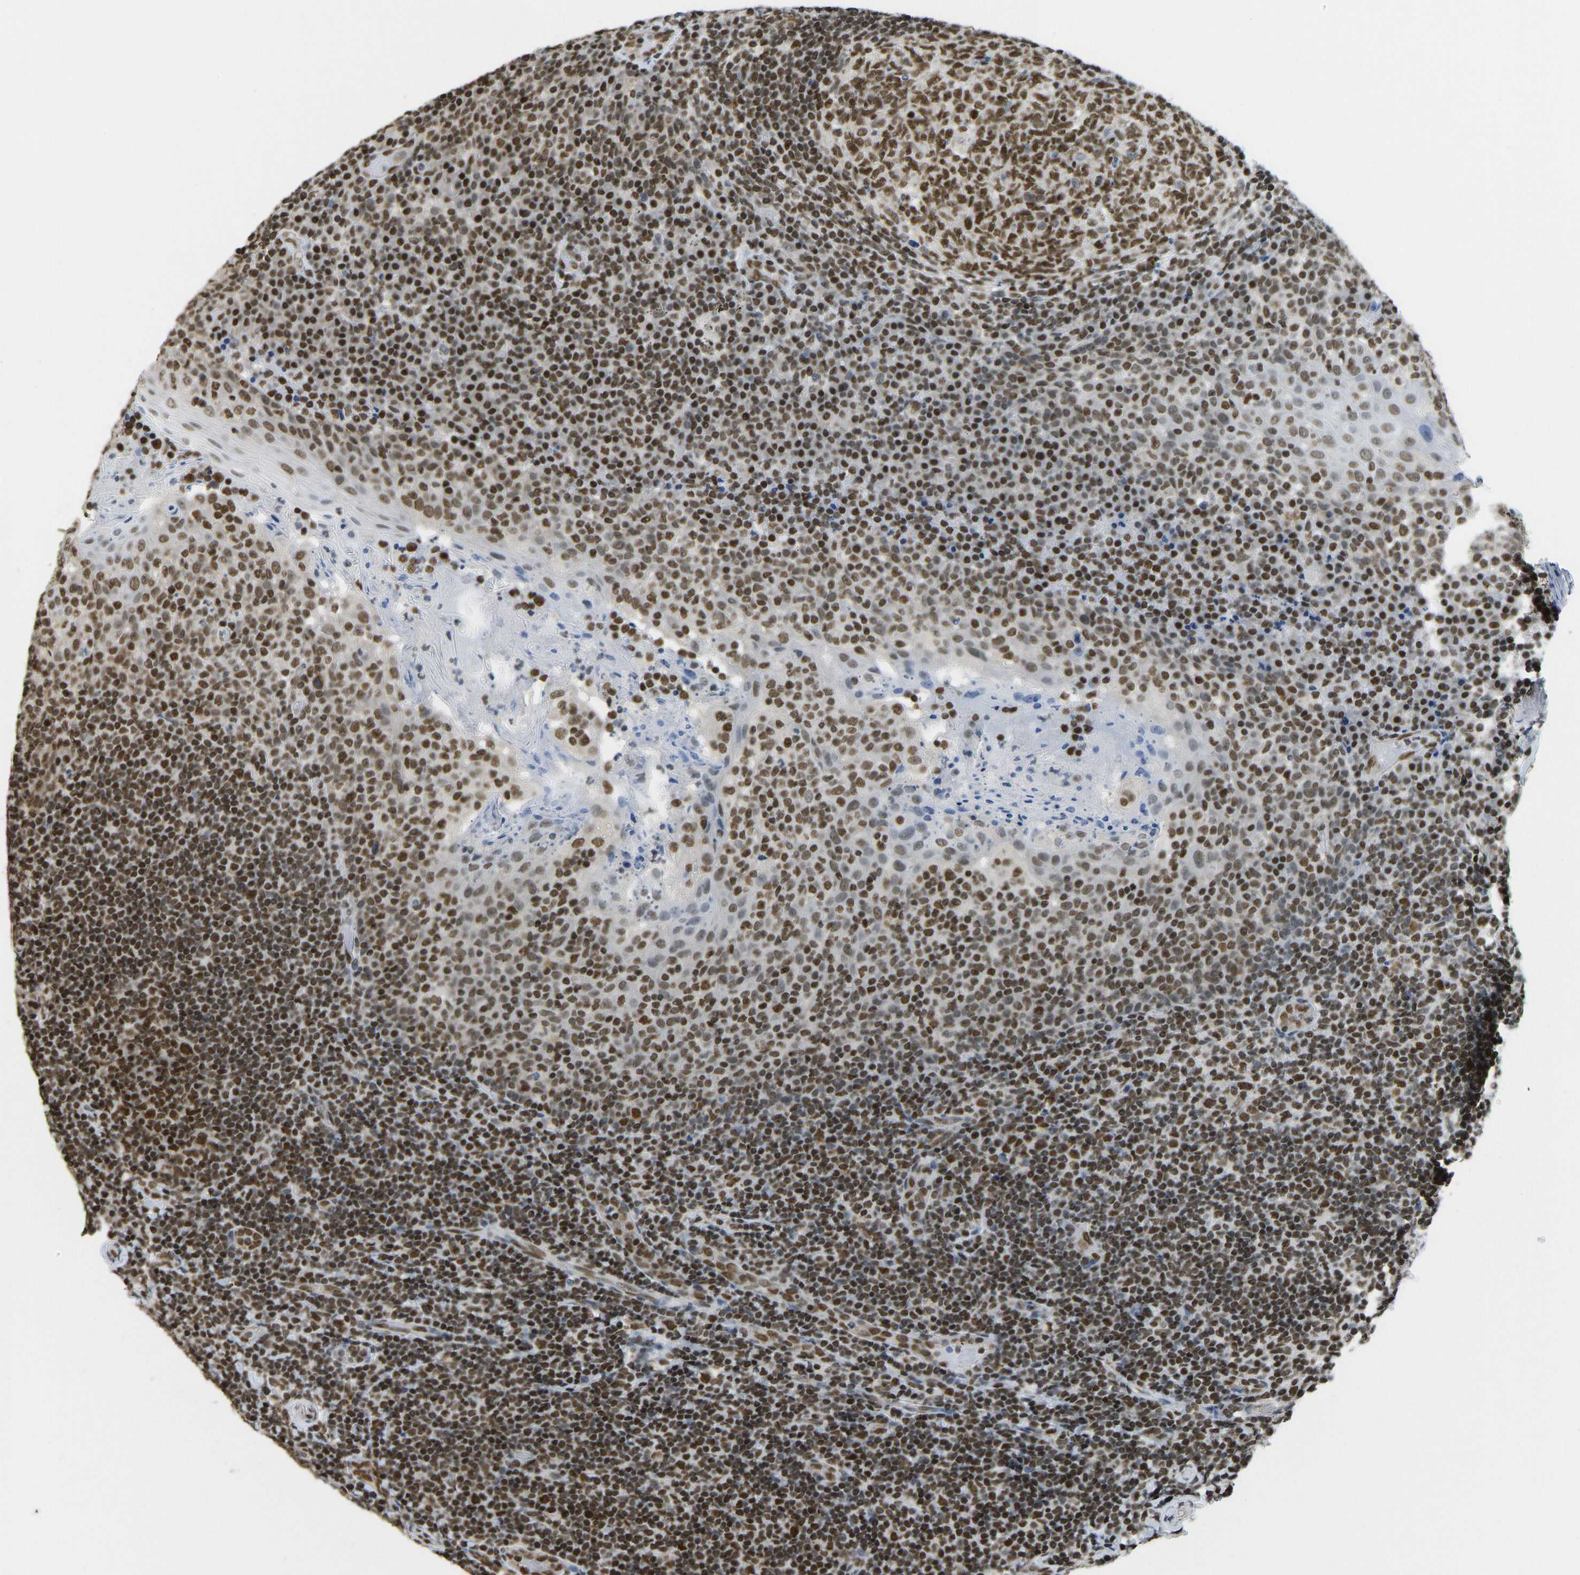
{"staining": {"intensity": "strong", "quantity": ">75%", "location": "nuclear"}, "tissue": "tonsil", "cell_type": "Germinal center cells", "image_type": "normal", "snomed": [{"axis": "morphology", "description": "Normal tissue, NOS"}, {"axis": "topography", "description": "Tonsil"}], "caption": "Immunohistochemistry micrograph of benign tonsil: human tonsil stained using immunohistochemistry (IHC) displays high levels of strong protein expression localized specifically in the nuclear of germinal center cells, appearing as a nuclear brown color.", "gene": "ZSCAN20", "patient": {"sex": "female", "age": 19}}